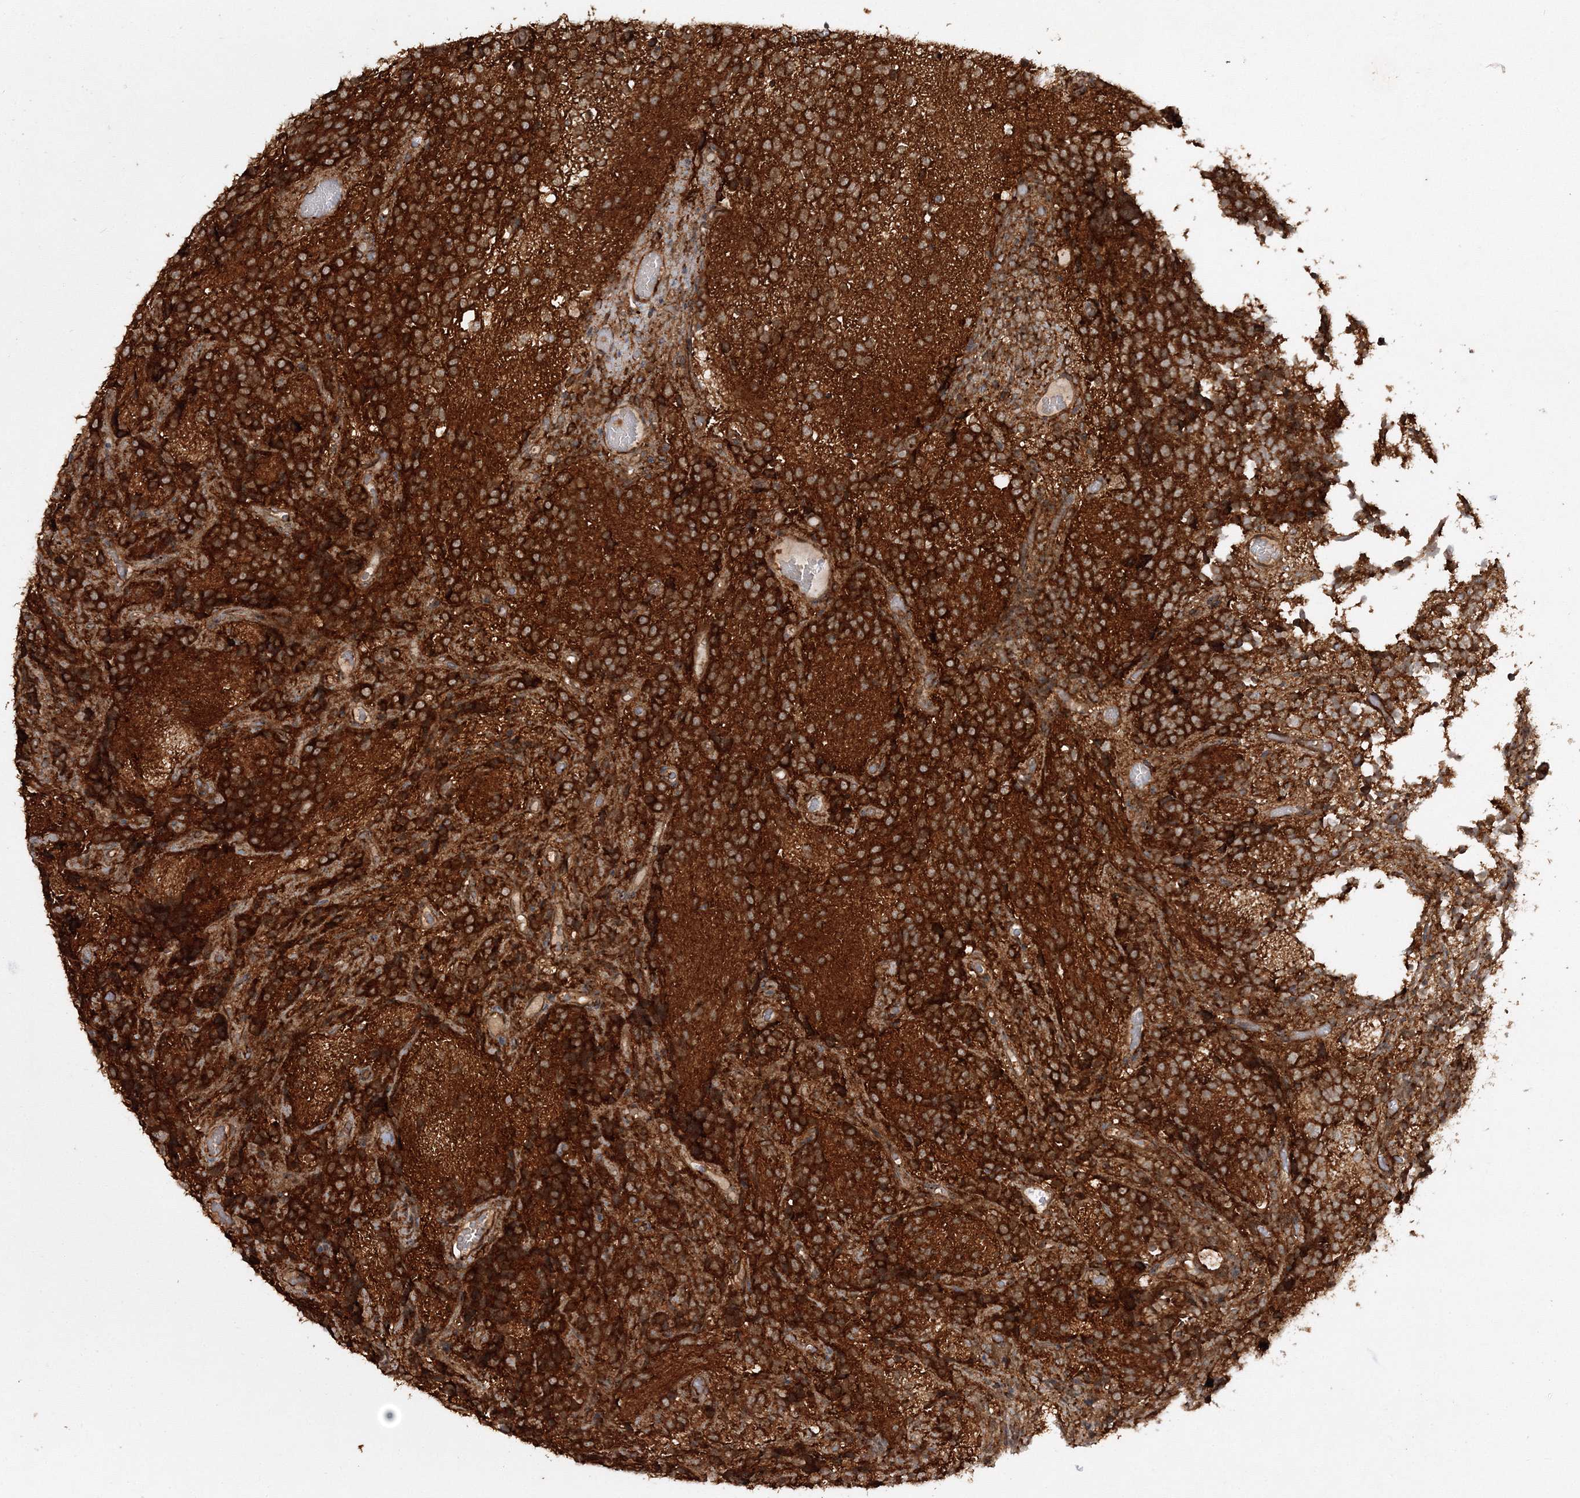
{"staining": {"intensity": "strong", "quantity": ">75%", "location": "cytoplasmic/membranous"}, "tissue": "glioma", "cell_type": "Tumor cells", "image_type": "cancer", "snomed": [{"axis": "morphology", "description": "Glioma, malignant, Low grade"}, {"axis": "topography", "description": "Brain"}], "caption": "Human low-grade glioma (malignant) stained with a brown dye shows strong cytoplasmic/membranous positive expression in about >75% of tumor cells.", "gene": "WDR37", "patient": {"sex": "female", "age": 1}}